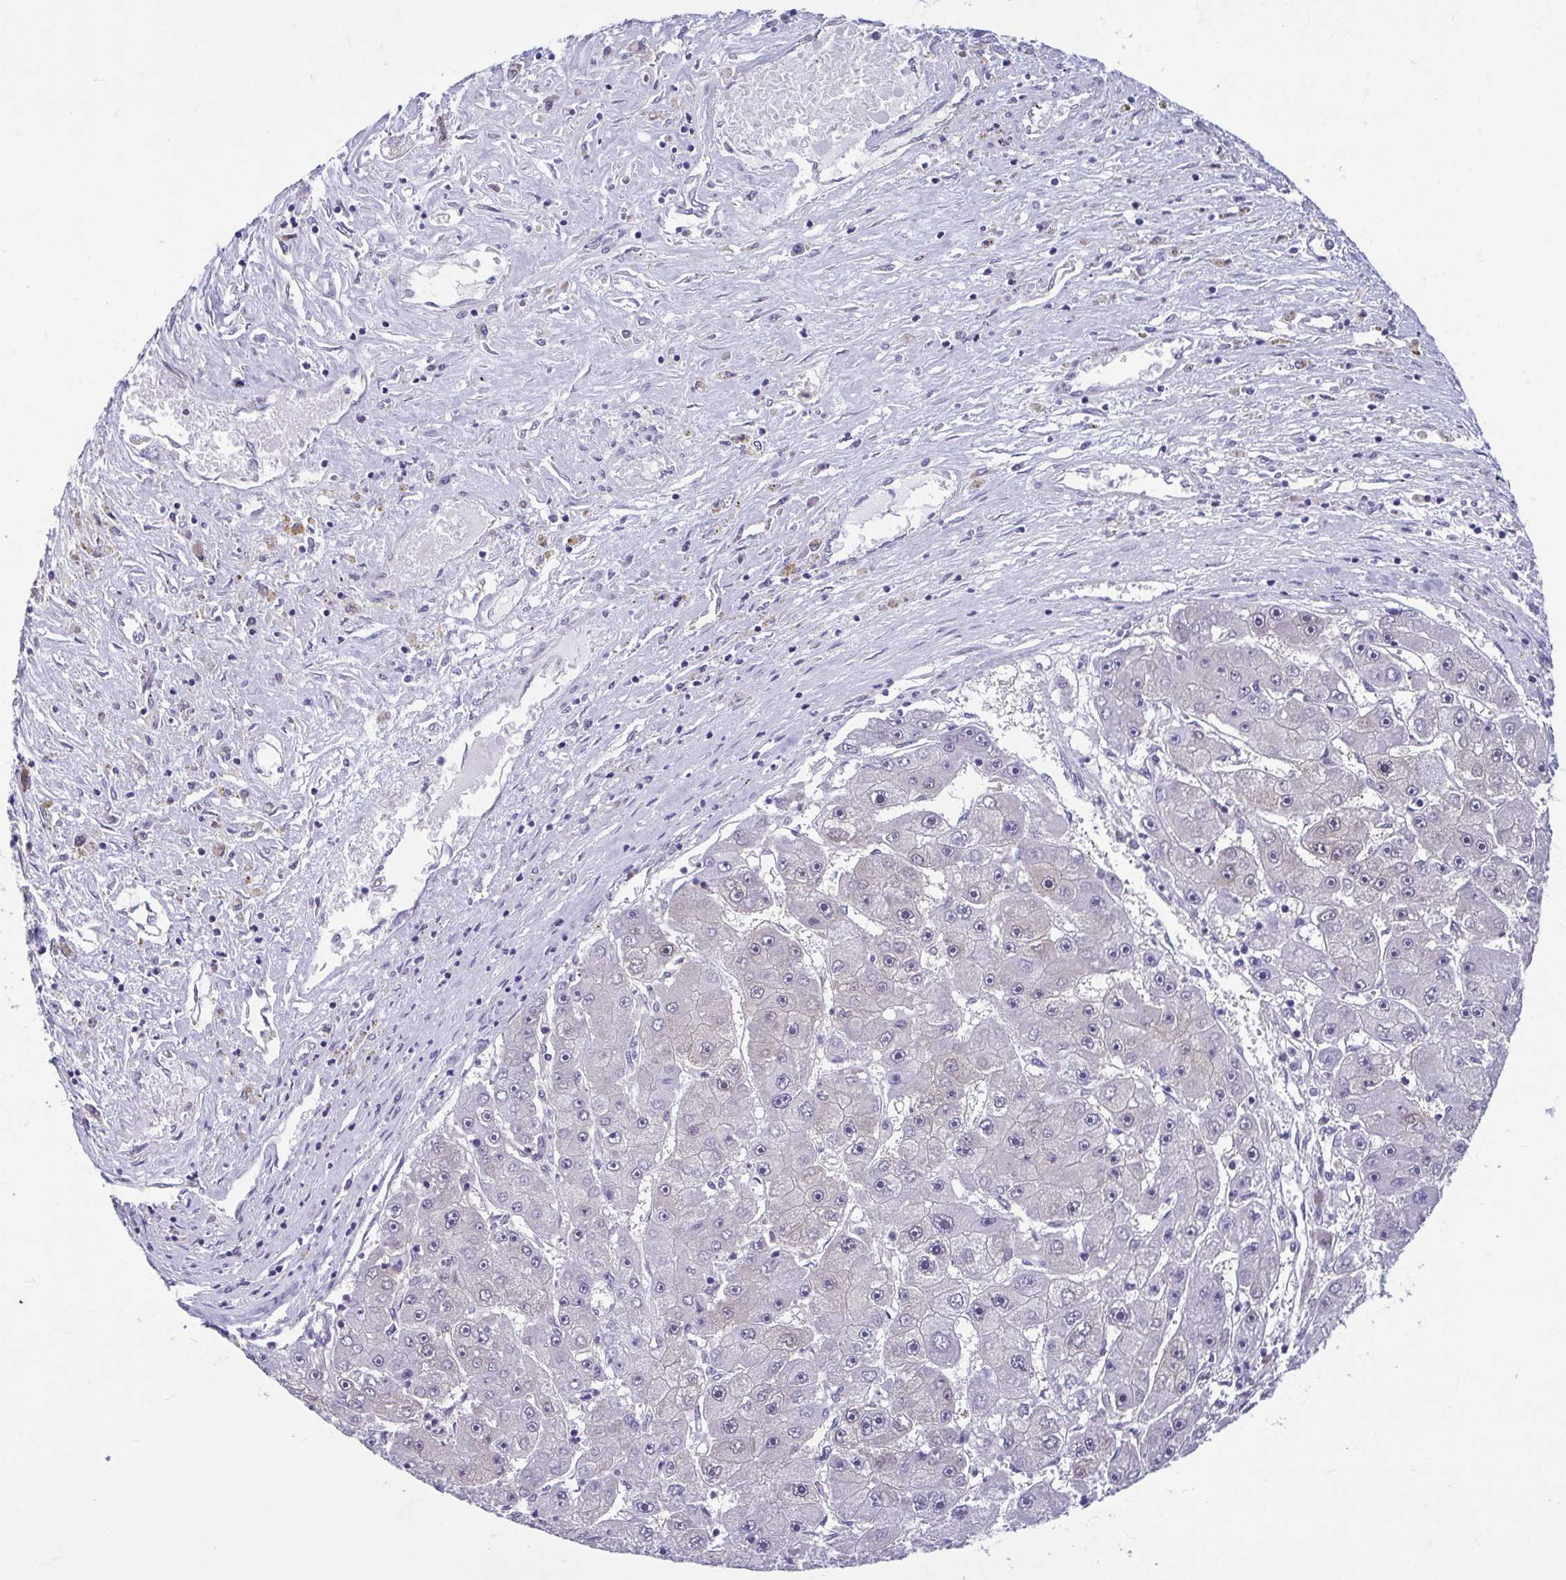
{"staining": {"intensity": "negative", "quantity": "none", "location": "none"}, "tissue": "liver cancer", "cell_type": "Tumor cells", "image_type": "cancer", "snomed": [{"axis": "morphology", "description": "Carcinoma, Hepatocellular, NOS"}, {"axis": "topography", "description": "Liver"}], "caption": "Photomicrograph shows no significant protein staining in tumor cells of liver hepatocellular carcinoma.", "gene": "TMEM108", "patient": {"sex": "female", "age": 61}}